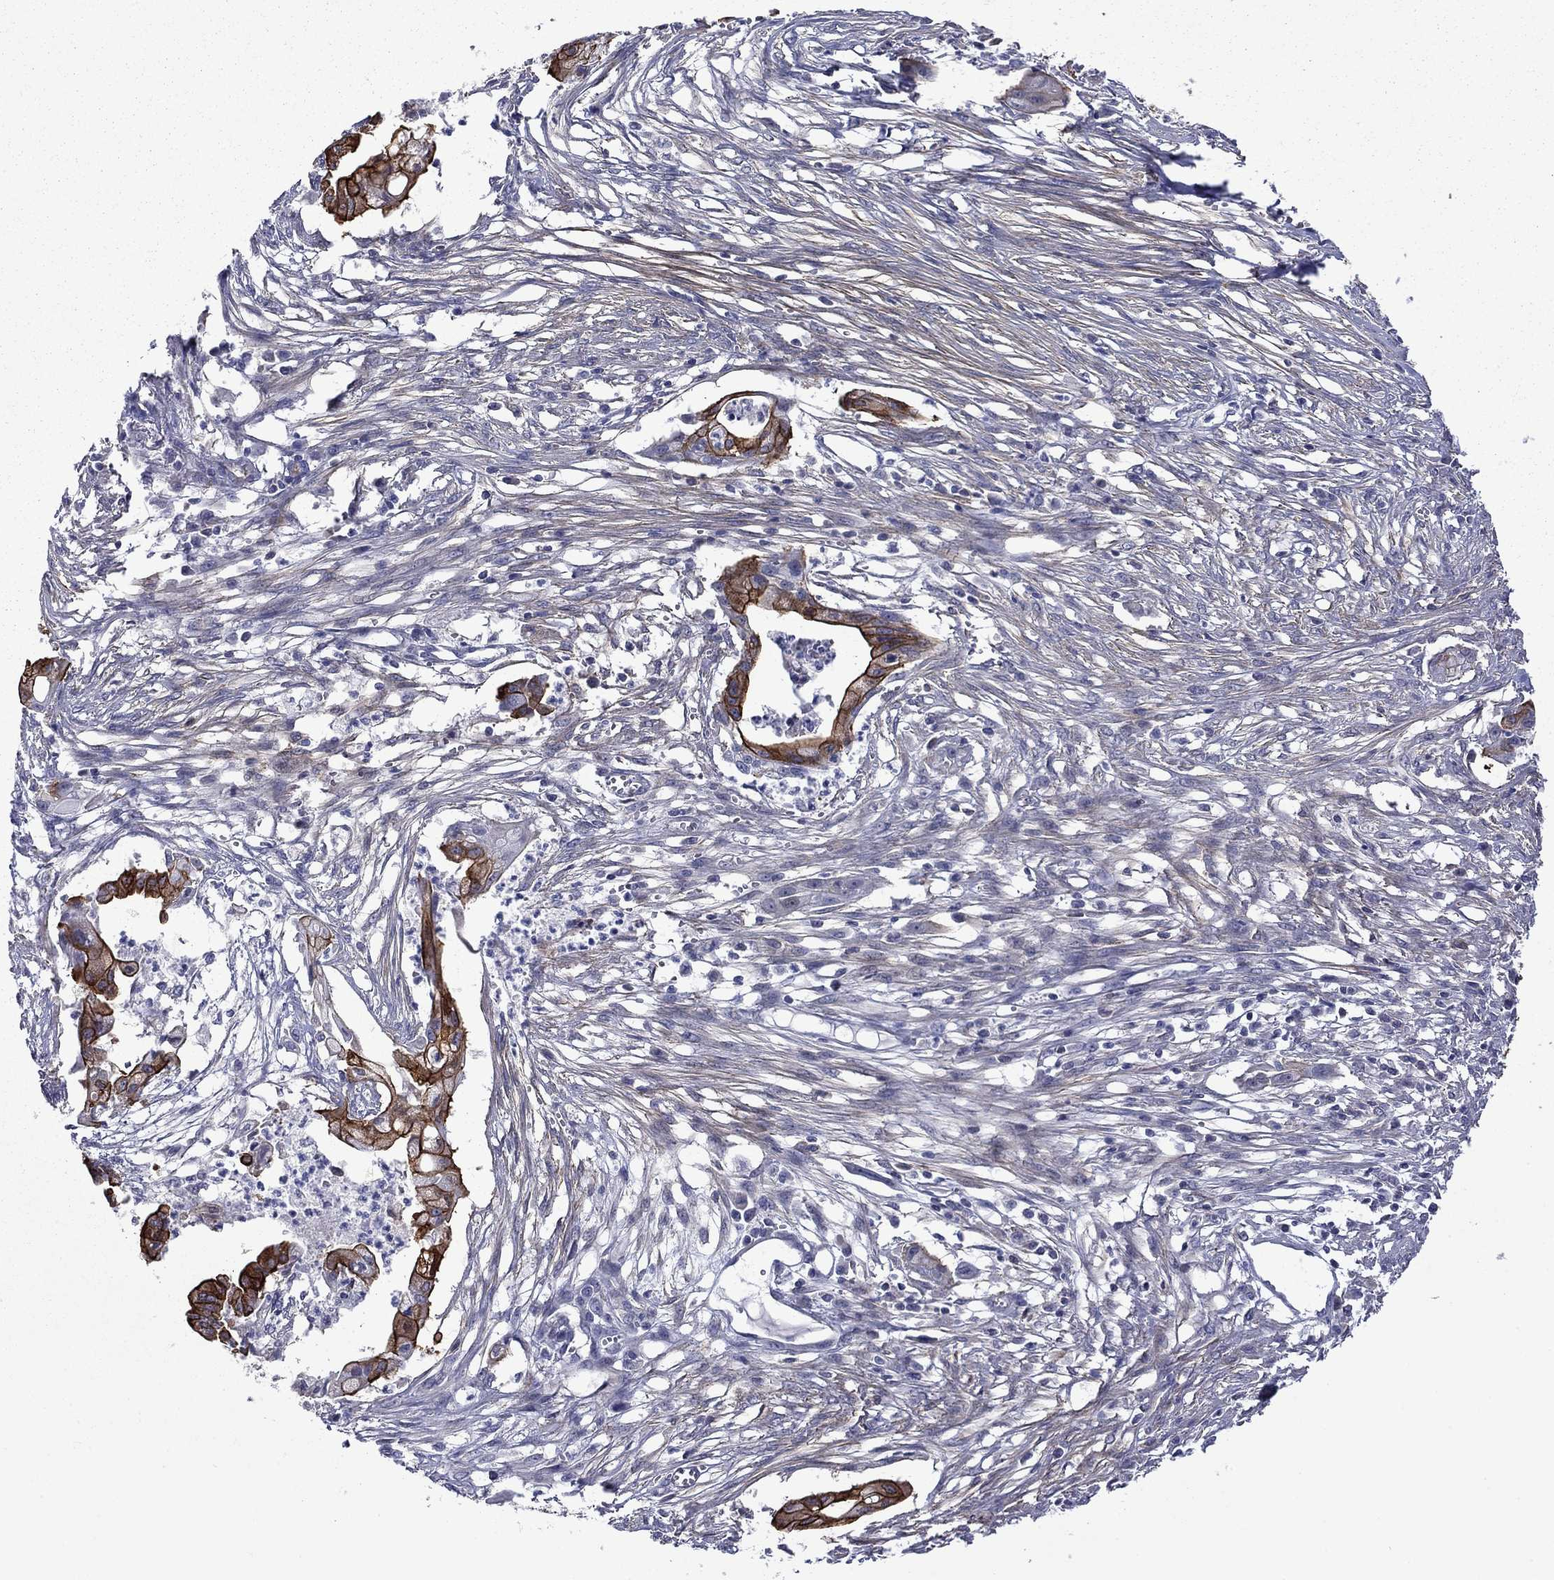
{"staining": {"intensity": "strong", "quantity": ">75%", "location": "cytoplasmic/membranous"}, "tissue": "pancreatic cancer", "cell_type": "Tumor cells", "image_type": "cancer", "snomed": [{"axis": "morphology", "description": "Normal tissue, NOS"}, {"axis": "morphology", "description": "Adenocarcinoma, NOS"}, {"axis": "topography", "description": "Pancreas"}], "caption": "Adenocarcinoma (pancreatic) tissue reveals strong cytoplasmic/membranous expression in approximately >75% of tumor cells Nuclei are stained in blue.", "gene": "LMO7", "patient": {"sex": "female", "age": 58}}